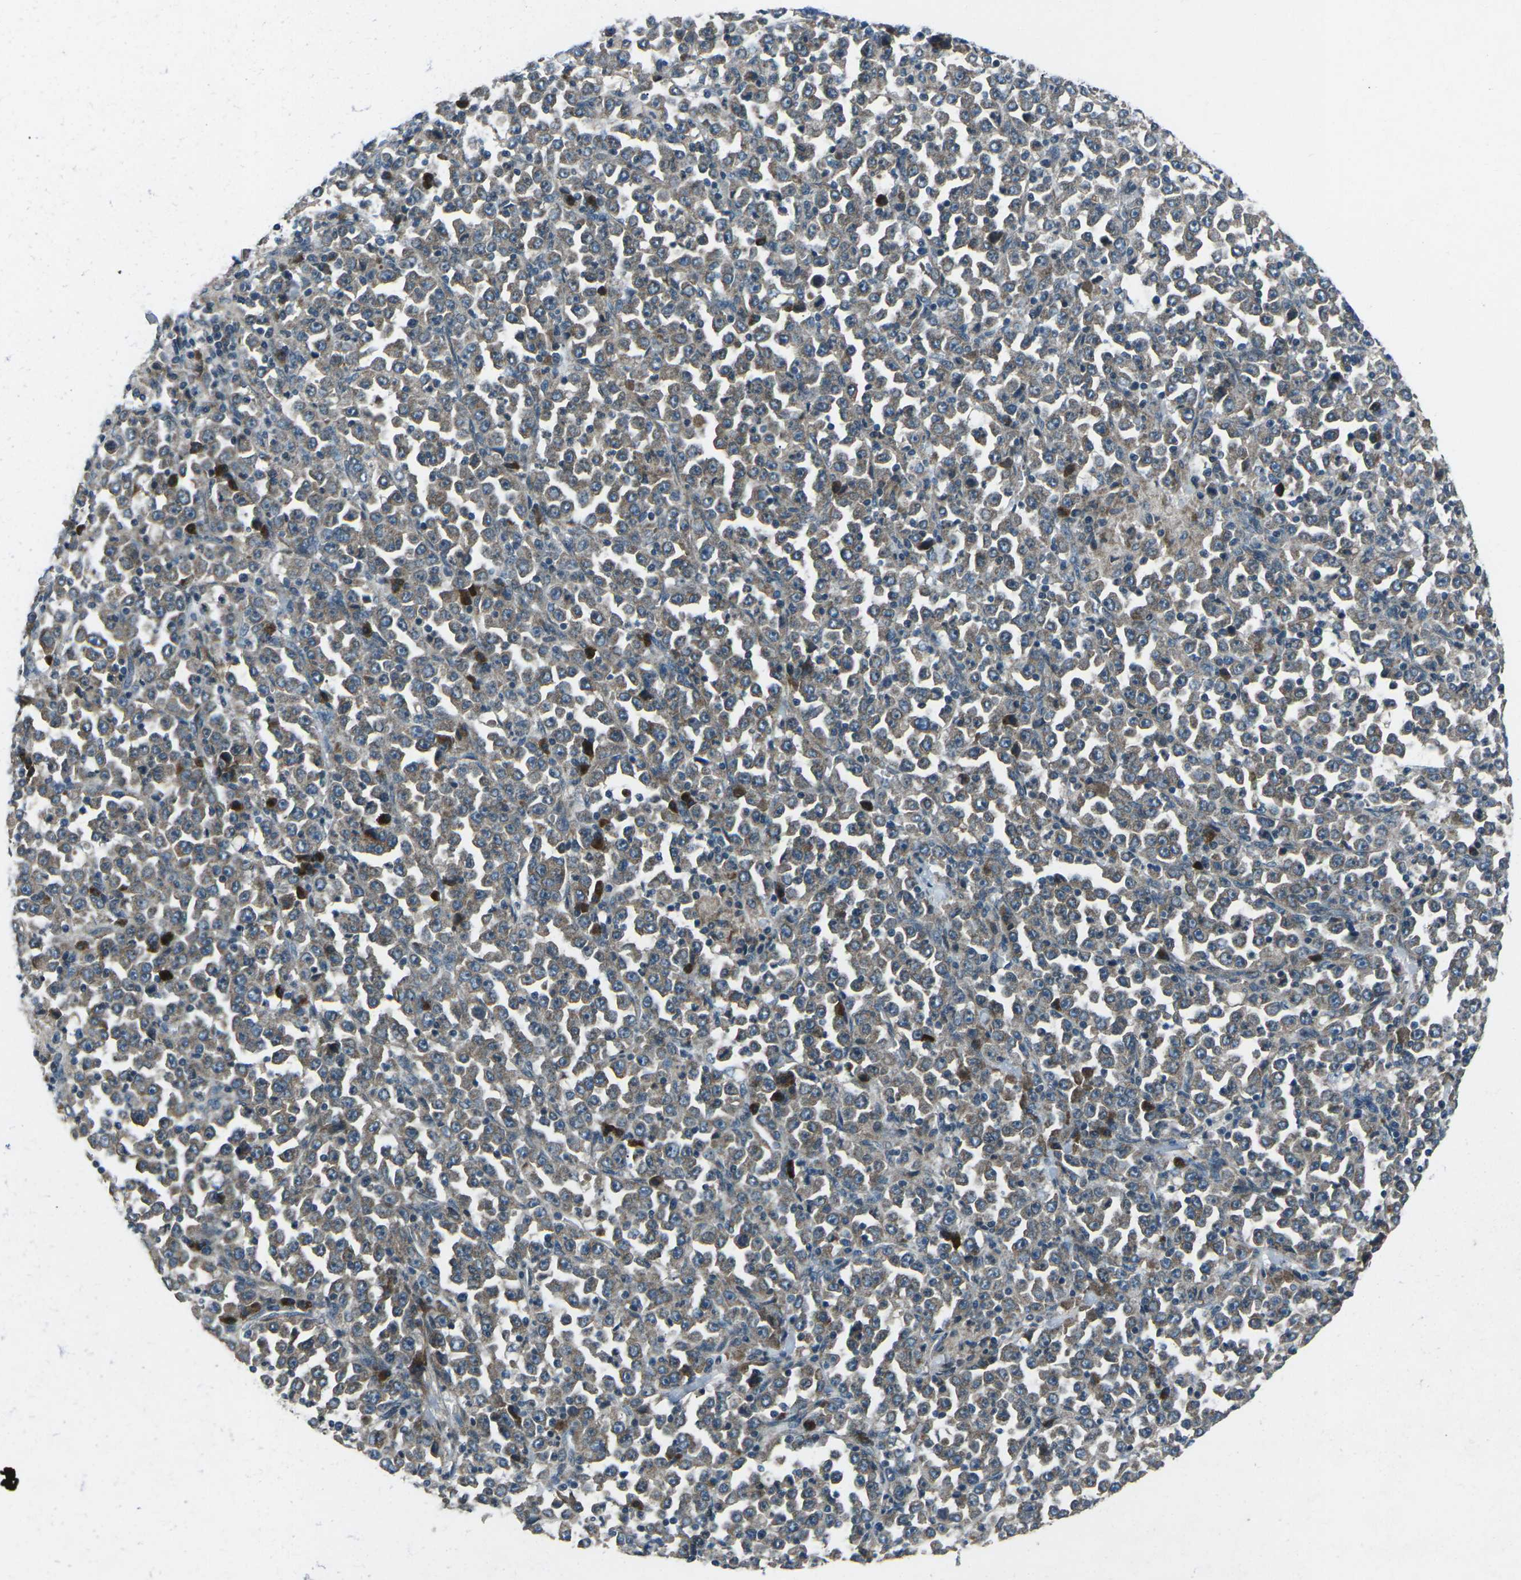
{"staining": {"intensity": "weak", "quantity": "25%-75%", "location": "cytoplasmic/membranous"}, "tissue": "stomach cancer", "cell_type": "Tumor cells", "image_type": "cancer", "snomed": [{"axis": "morphology", "description": "Normal tissue, NOS"}, {"axis": "morphology", "description": "Adenocarcinoma, NOS"}, {"axis": "topography", "description": "Stomach, upper"}, {"axis": "topography", "description": "Stomach"}], "caption": "Weak cytoplasmic/membranous staining for a protein is appreciated in about 25%-75% of tumor cells of adenocarcinoma (stomach) using immunohistochemistry (IHC).", "gene": "CDK16", "patient": {"sex": "male", "age": 59}}